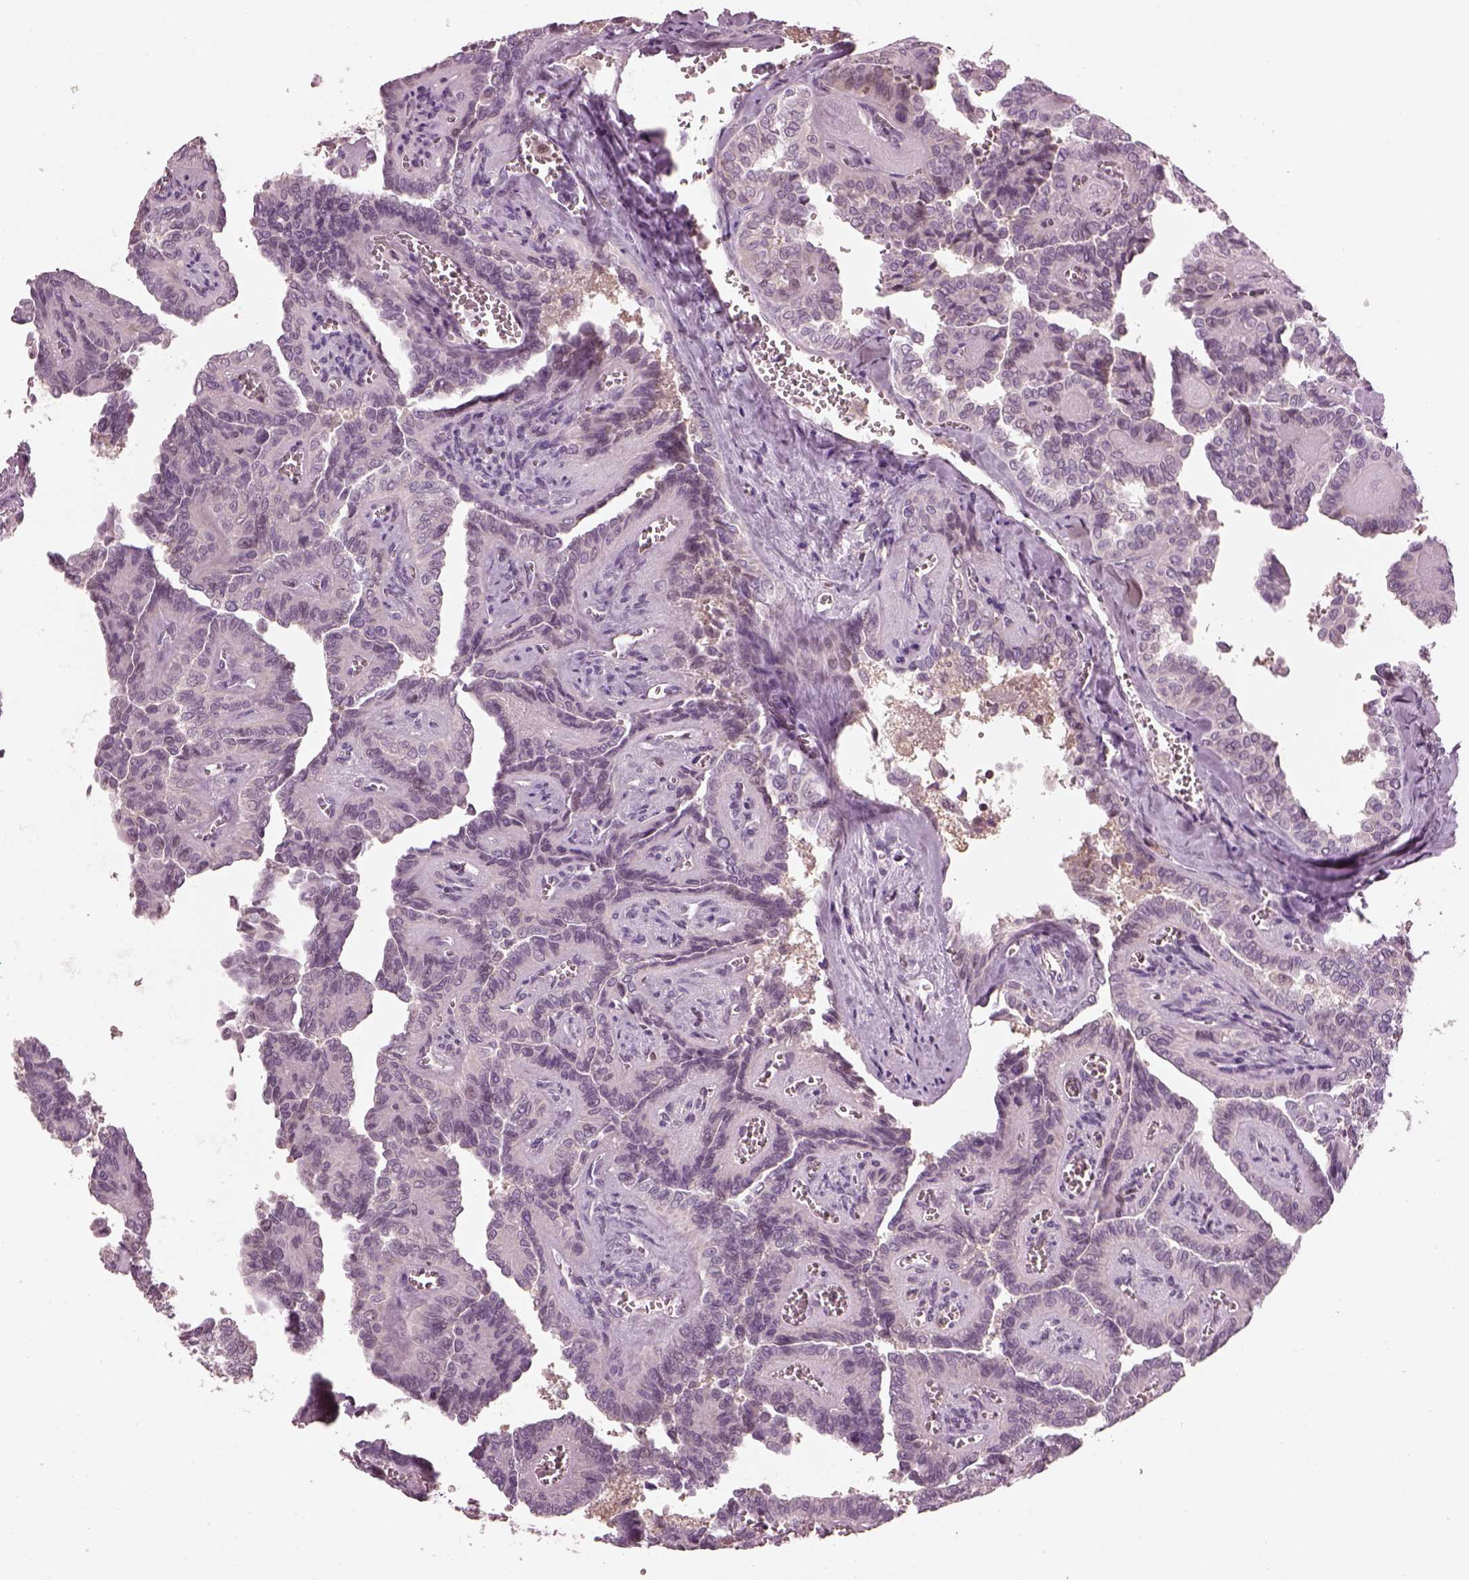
{"staining": {"intensity": "negative", "quantity": "none", "location": "none"}, "tissue": "thyroid cancer", "cell_type": "Tumor cells", "image_type": "cancer", "snomed": [{"axis": "morphology", "description": "Papillary adenocarcinoma, NOS"}, {"axis": "topography", "description": "Thyroid gland"}], "caption": "Thyroid cancer stained for a protein using immunohistochemistry (IHC) reveals no staining tumor cells.", "gene": "BFSP1", "patient": {"sex": "female", "age": 41}}